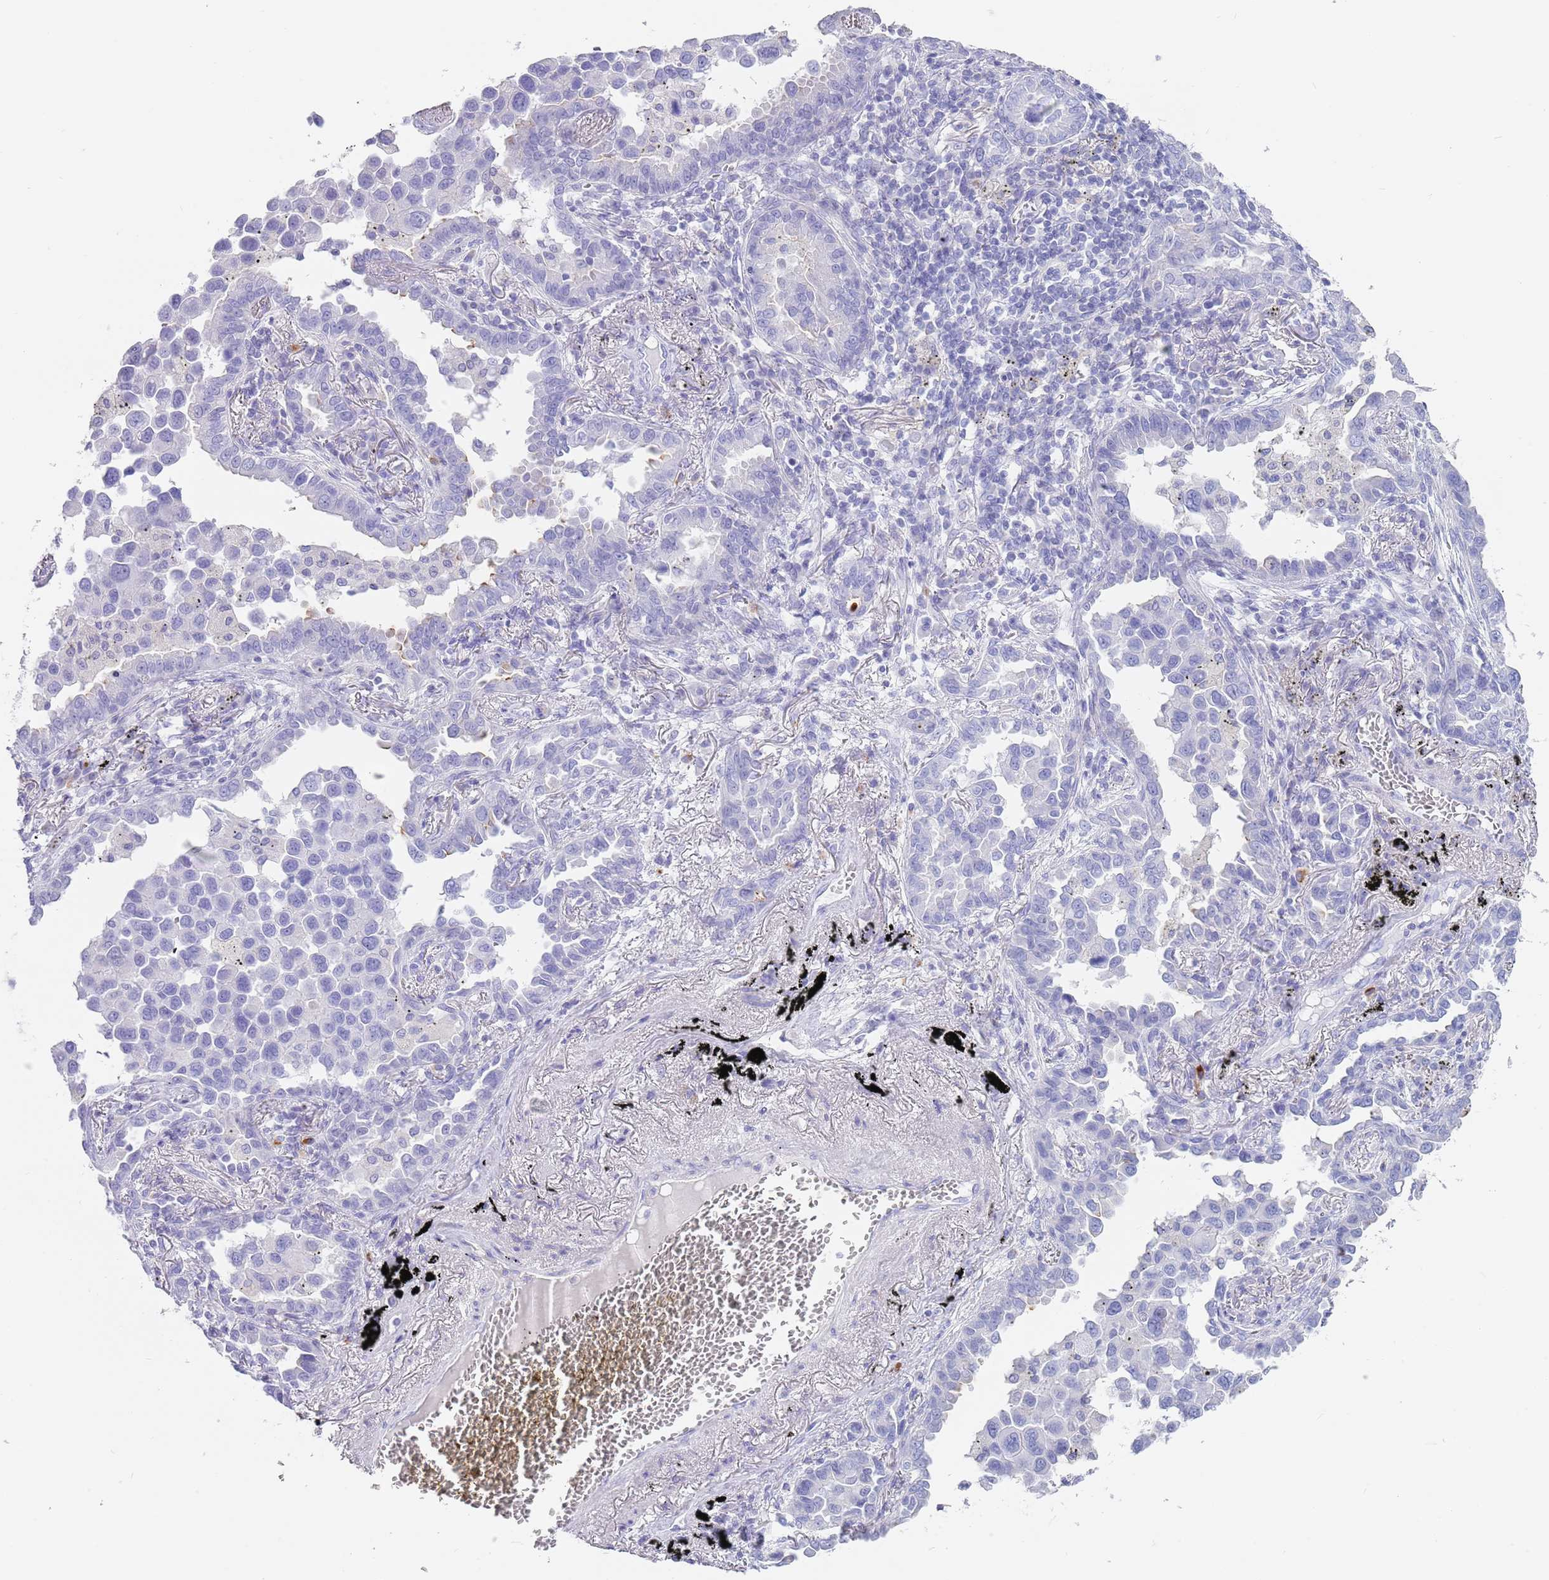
{"staining": {"intensity": "negative", "quantity": "none", "location": "none"}, "tissue": "lung cancer", "cell_type": "Tumor cells", "image_type": "cancer", "snomed": [{"axis": "morphology", "description": "Adenocarcinoma, NOS"}, {"axis": "topography", "description": "Lung"}], "caption": "High power microscopy photomicrograph of an immunohistochemistry (IHC) image of lung adenocarcinoma, revealing no significant positivity in tumor cells.", "gene": "CPXM2", "patient": {"sex": "male", "age": 67}}